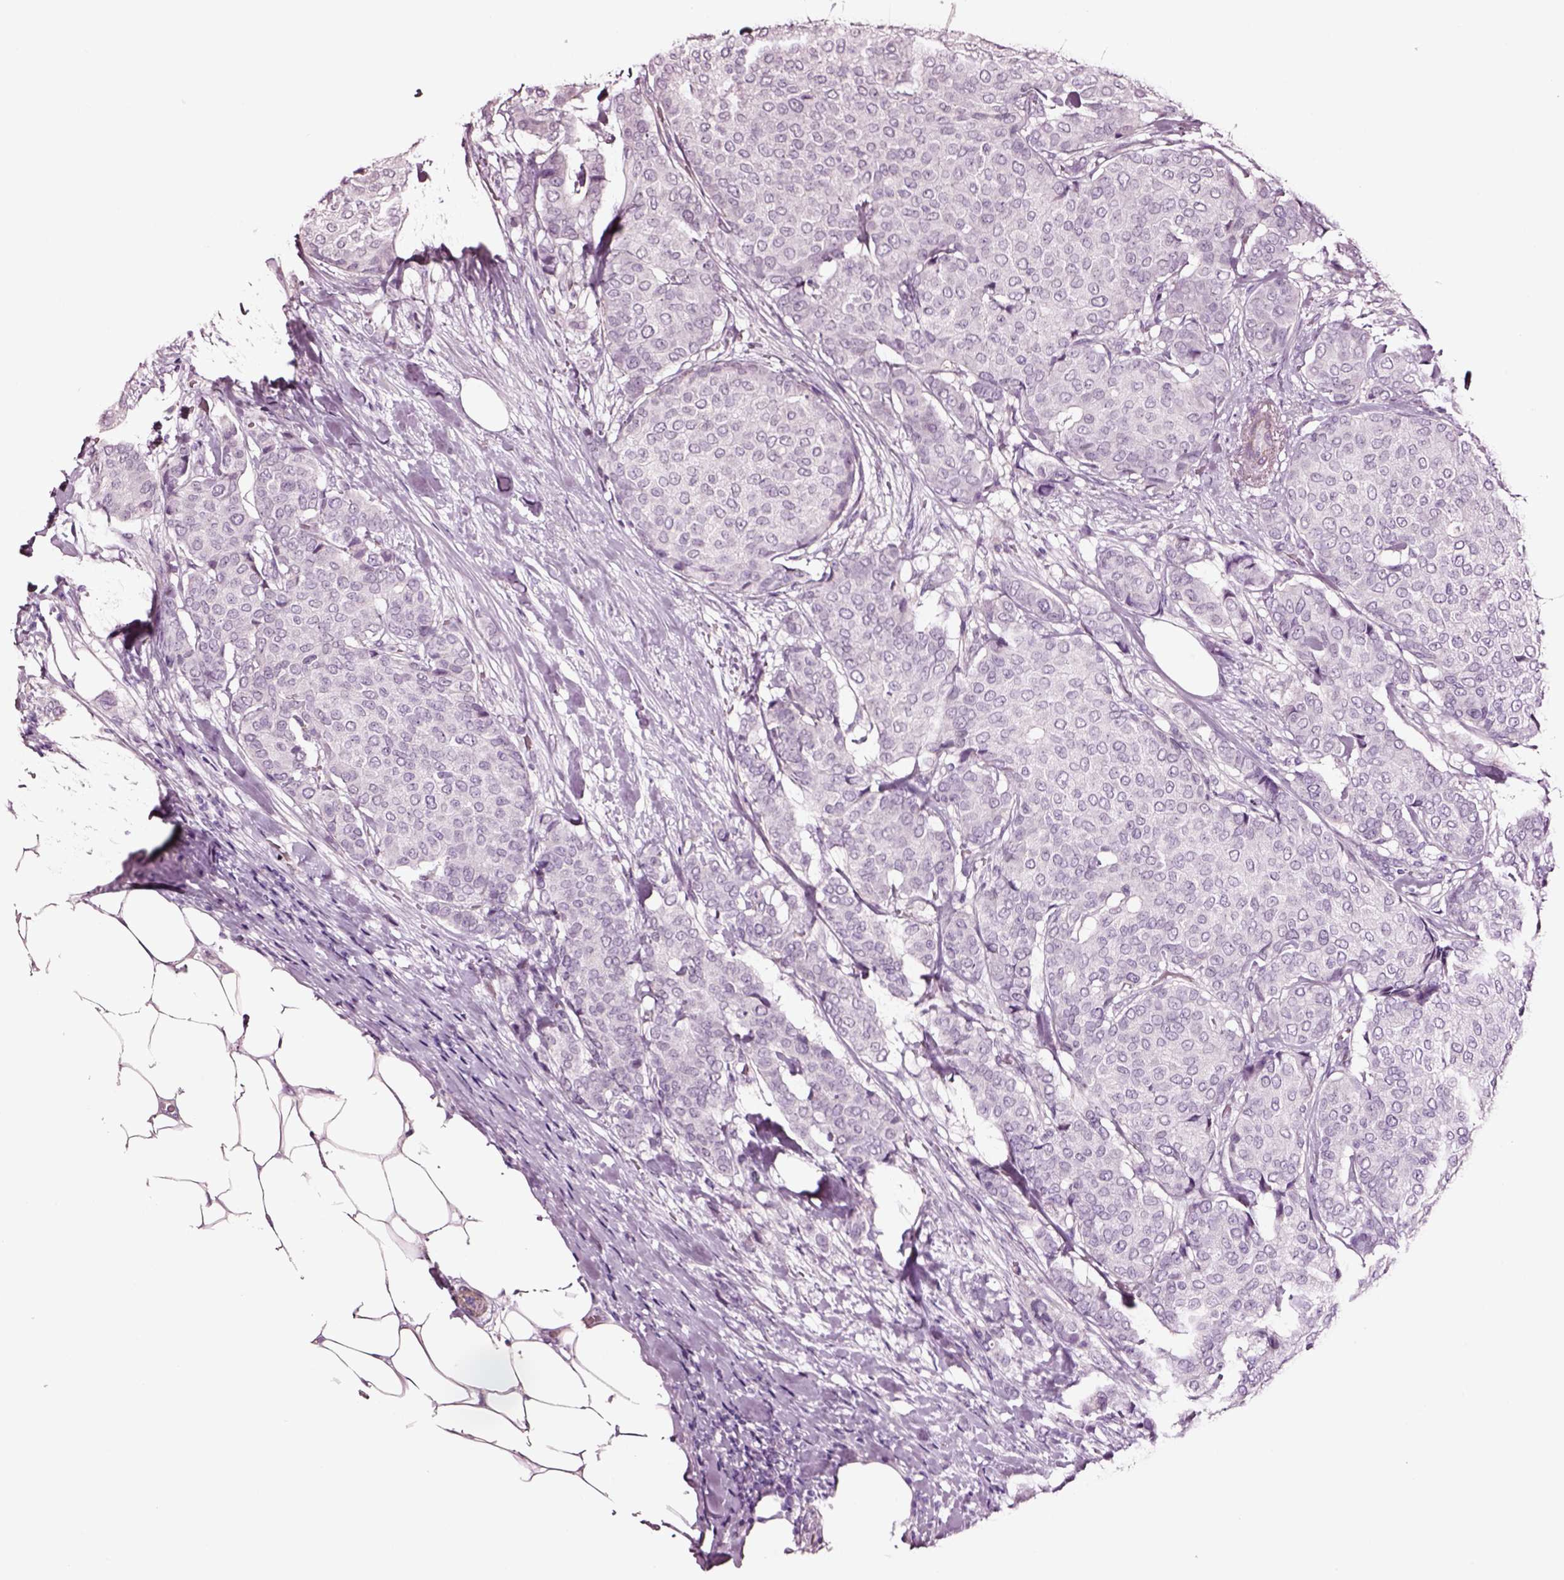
{"staining": {"intensity": "negative", "quantity": "none", "location": "none"}, "tissue": "breast cancer", "cell_type": "Tumor cells", "image_type": "cancer", "snomed": [{"axis": "morphology", "description": "Duct carcinoma"}, {"axis": "topography", "description": "Breast"}], "caption": "IHC of breast cancer displays no expression in tumor cells.", "gene": "SOX10", "patient": {"sex": "female", "age": 75}}